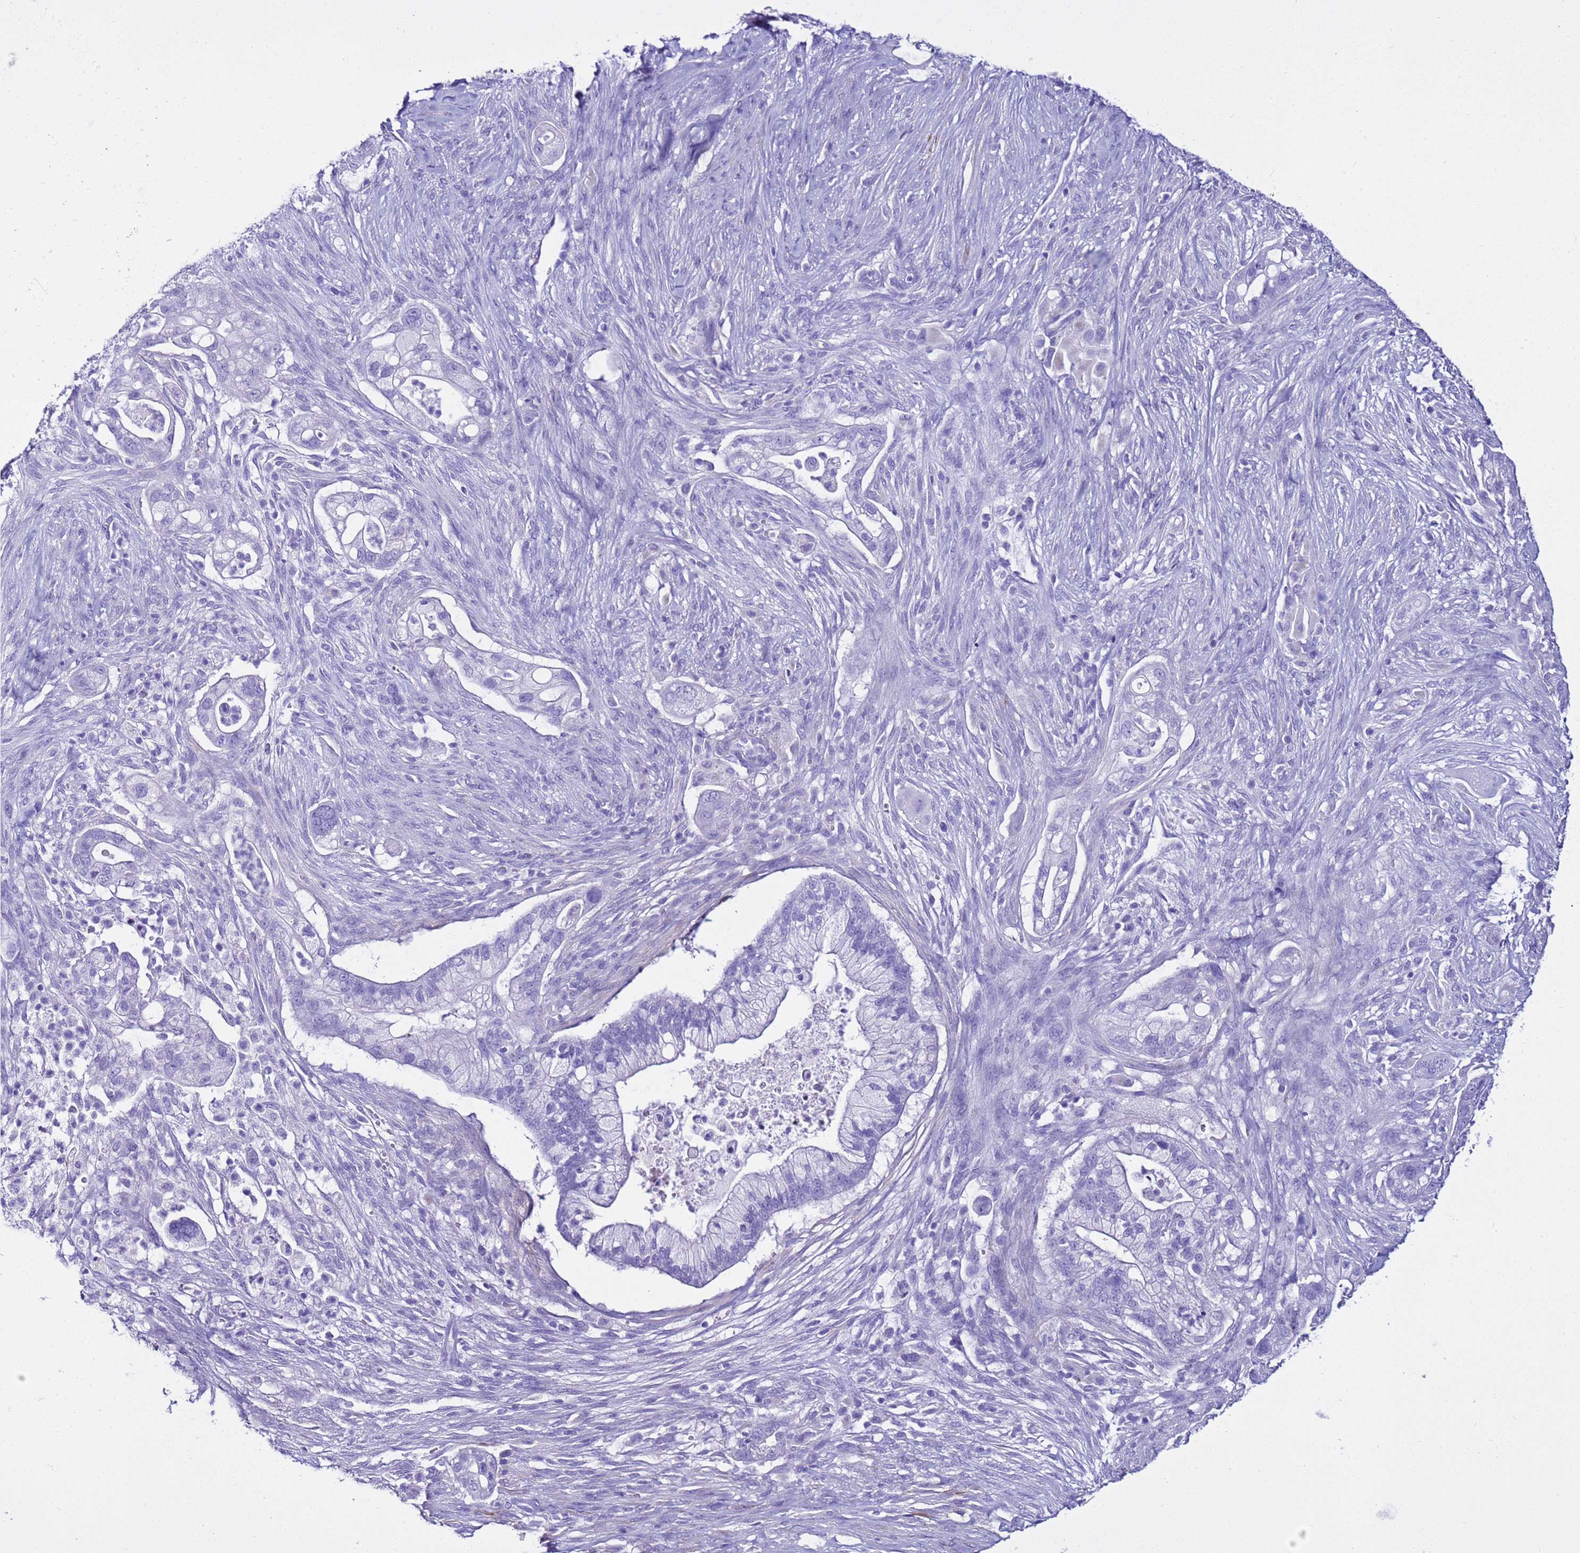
{"staining": {"intensity": "negative", "quantity": "none", "location": "none"}, "tissue": "pancreatic cancer", "cell_type": "Tumor cells", "image_type": "cancer", "snomed": [{"axis": "morphology", "description": "Adenocarcinoma, NOS"}, {"axis": "topography", "description": "Pancreas"}], "caption": "The photomicrograph exhibits no significant positivity in tumor cells of adenocarcinoma (pancreatic).", "gene": "LCMT1", "patient": {"sex": "male", "age": 44}}